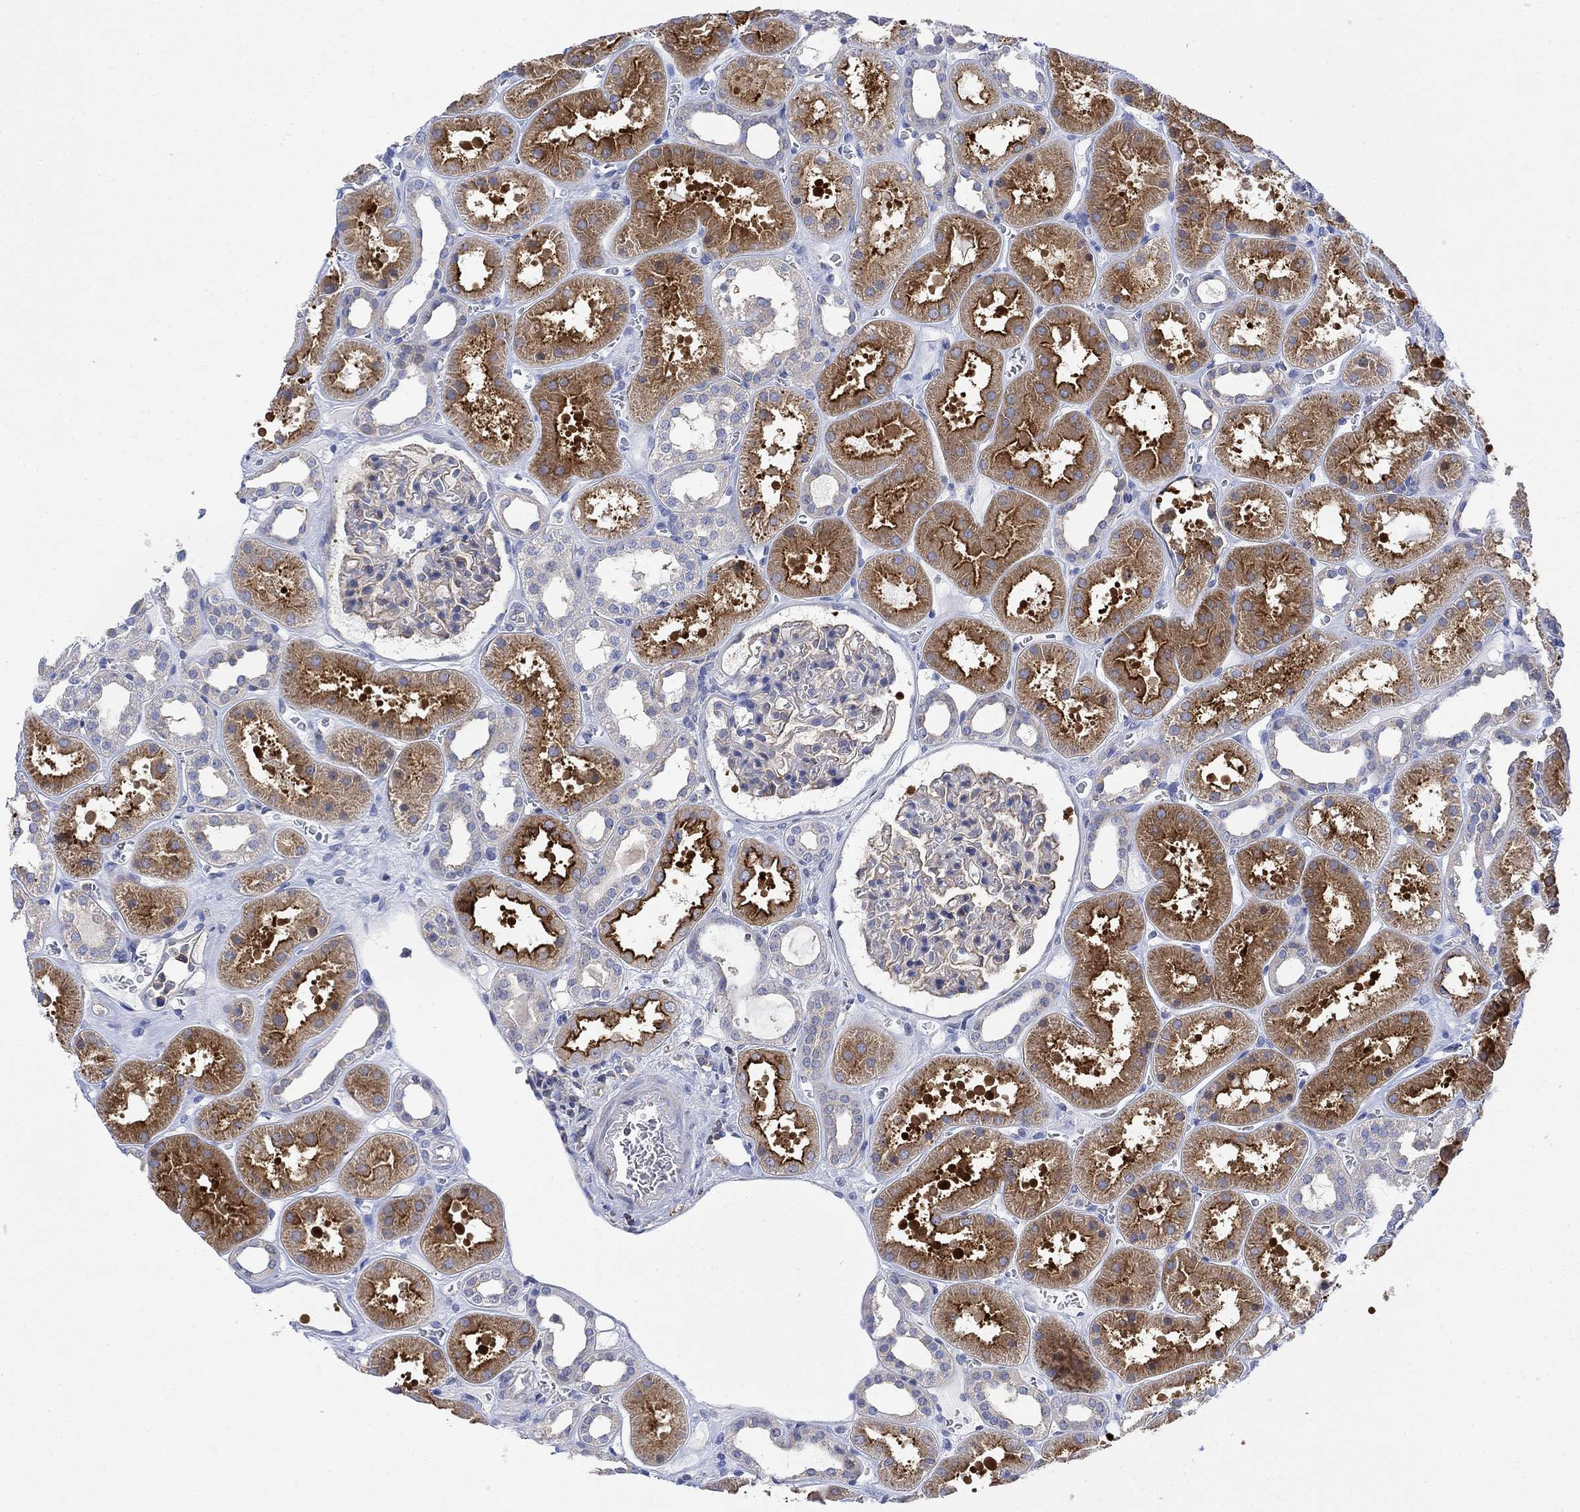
{"staining": {"intensity": "negative", "quantity": "none", "location": "none"}, "tissue": "kidney", "cell_type": "Cells in glomeruli", "image_type": "normal", "snomed": [{"axis": "morphology", "description": "Normal tissue, NOS"}, {"axis": "topography", "description": "Kidney"}], "caption": "This histopathology image is of benign kidney stained with immunohistochemistry to label a protein in brown with the nuclei are counter-stained blue. There is no staining in cells in glomeruli. Brightfield microscopy of immunohistochemistry (IHC) stained with DAB (brown) and hematoxylin (blue), captured at high magnification.", "gene": "ARSK", "patient": {"sex": "female", "age": 41}}